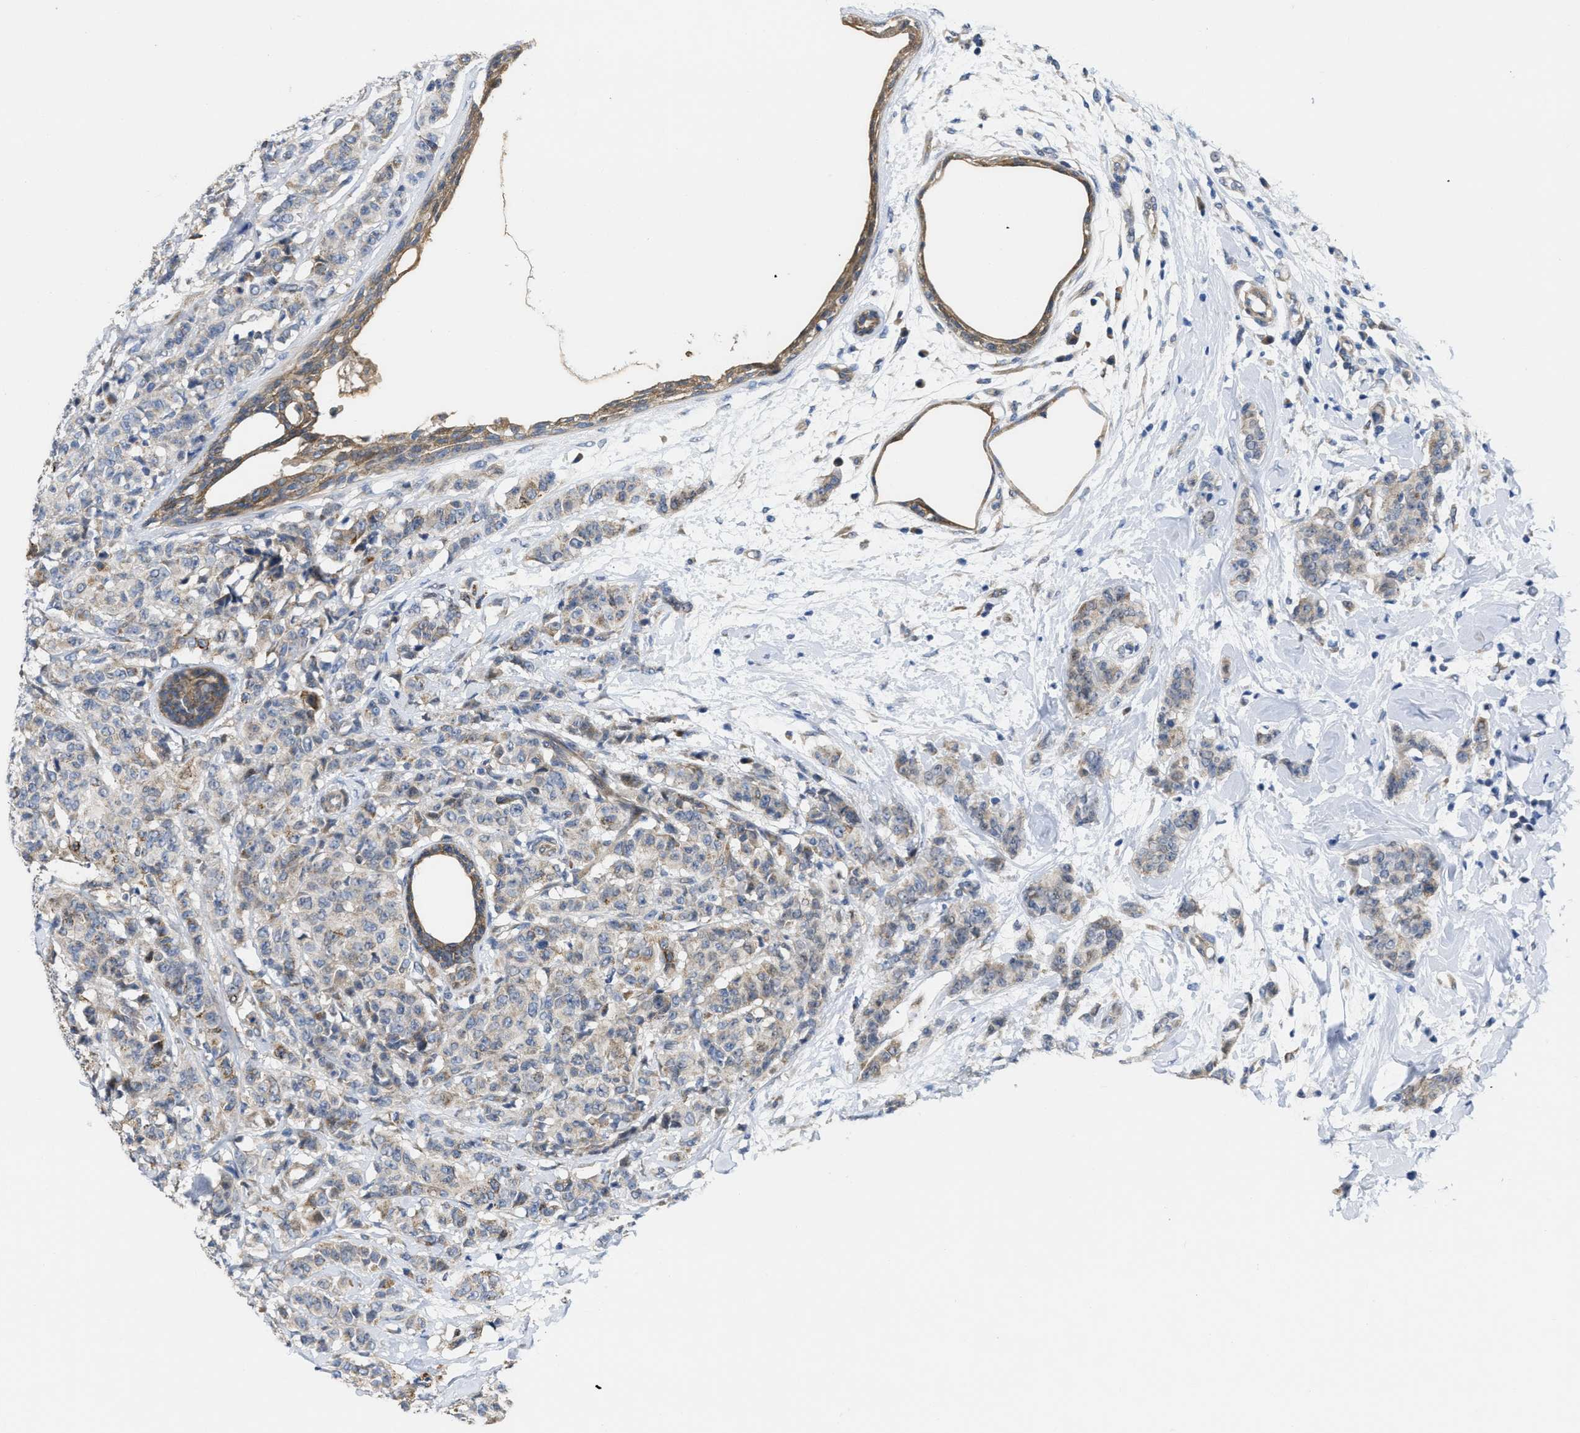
{"staining": {"intensity": "weak", "quantity": "25%-75%", "location": "cytoplasmic/membranous"}, "tissue": "breast cancer", "cell_type": "Tumor cells", "image_type": "cancer", "snomed": [{"axis": "morphology", "description": "Normal tissue, NOS"}, {"axis": "morphology", "description": "Duct carcinoma"}, {"axis": "topography", "description": "Breast"}], "caption": "Breast cancer (intraductal carcinoma) tissue shows weak cytoplasmic/membranous expression in approximately 25%-75% of tumor cells, visualized by immunohistochemistry.", "gene": "CDPF1", "patient": {"sex": "female", "age": 40}}